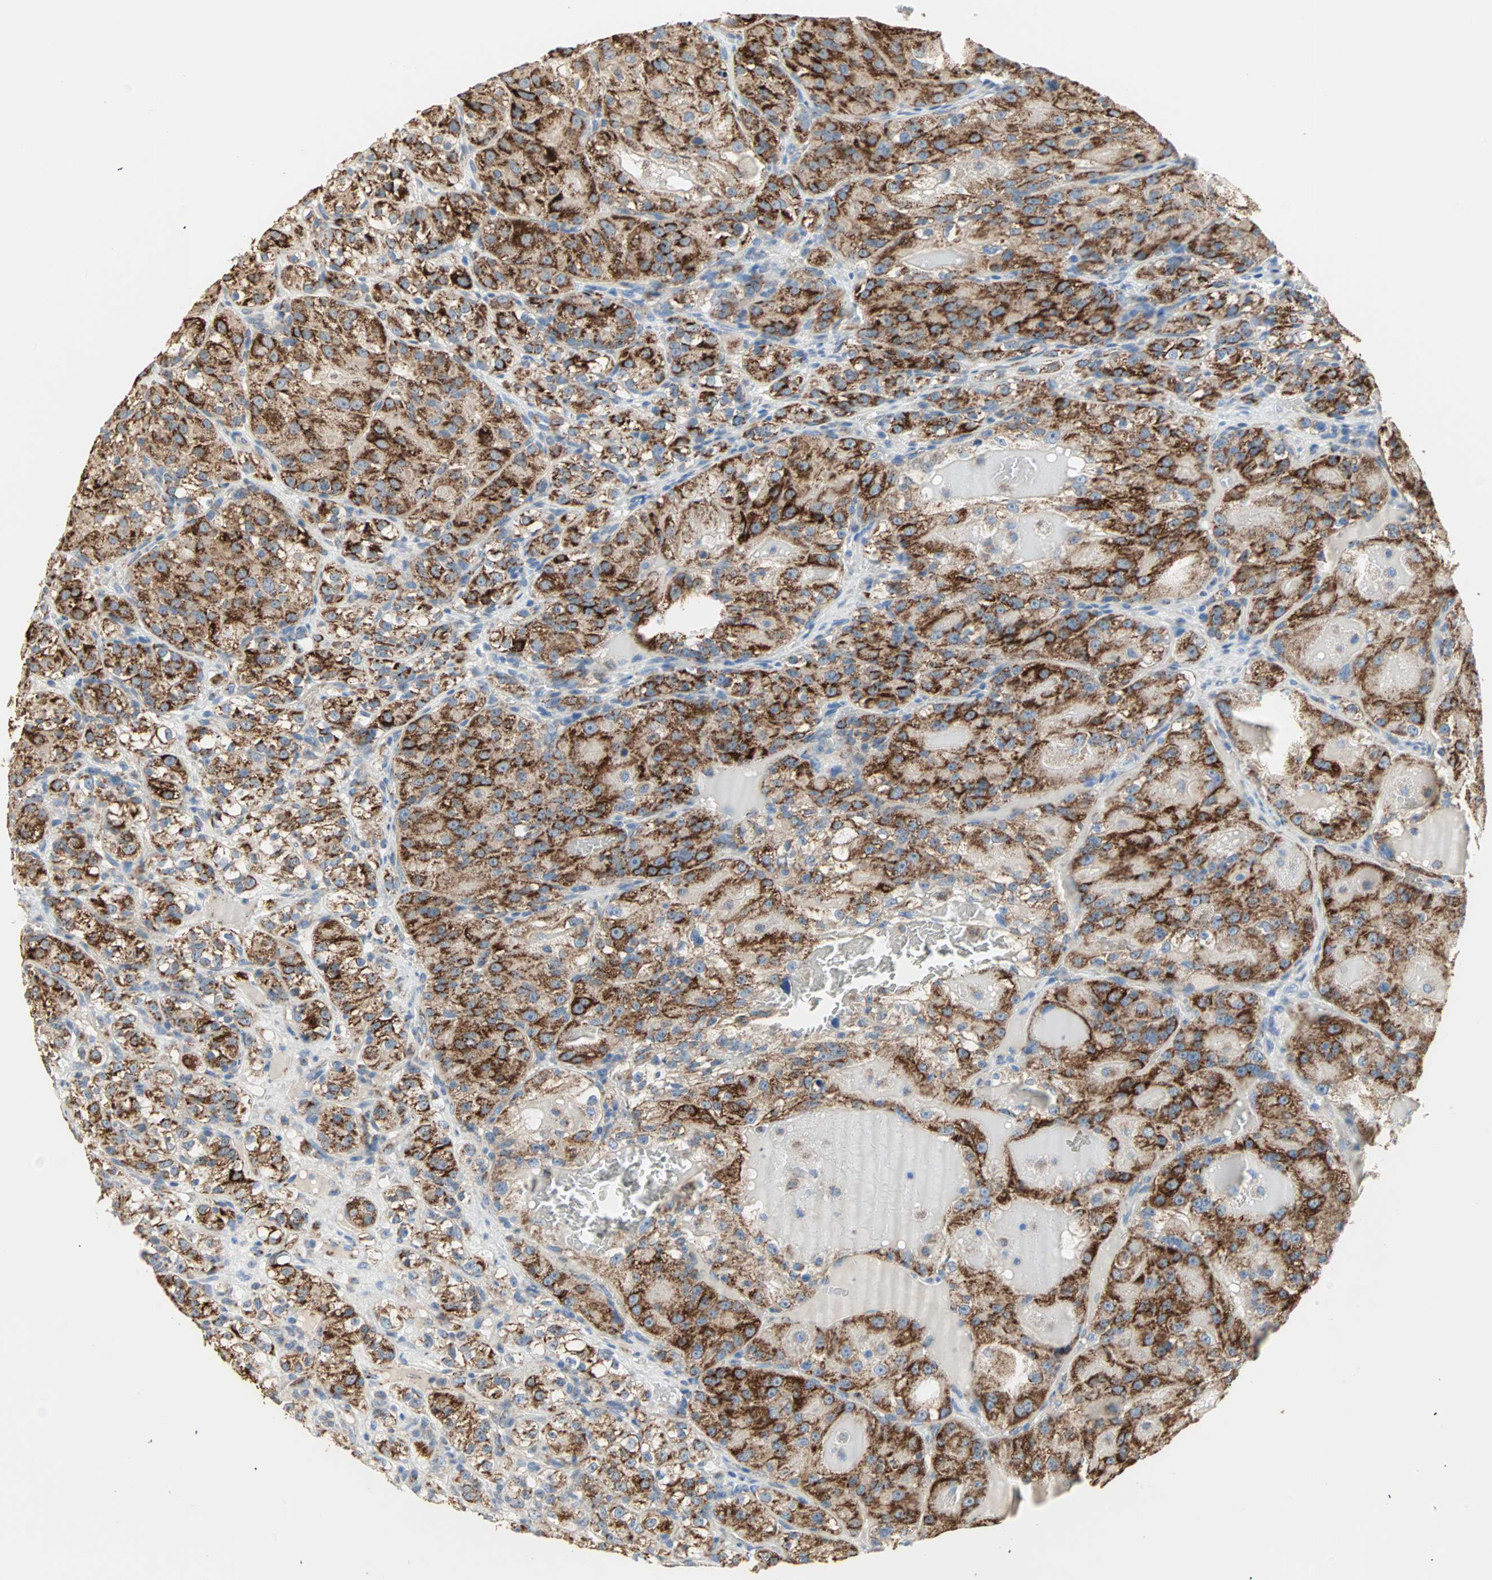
{"staining": {"intensity": "strong", "quantity": ">75%", "location": "cytoplasmic/membranous"}, "tissue": "renal cancer", "cell_type": "Tumor cells", "image_type": "cancer", "snomed": [{"axis": "morphology", "description": "Normal tissue, NOS"}, {"axis": "morphology", "description": "Adenocarcinoma, NOS"}, {"axis": "topography", "description": "Kidney"}], "caption": "A high-resolution micrograph shows IHC staining of renal adenocarcinoma, which shows strong cytoplasmic/membranous expression in approximately >75% of tumor cells.", "gene": "TST", "patient": {"sex": "male", "age": 61}}